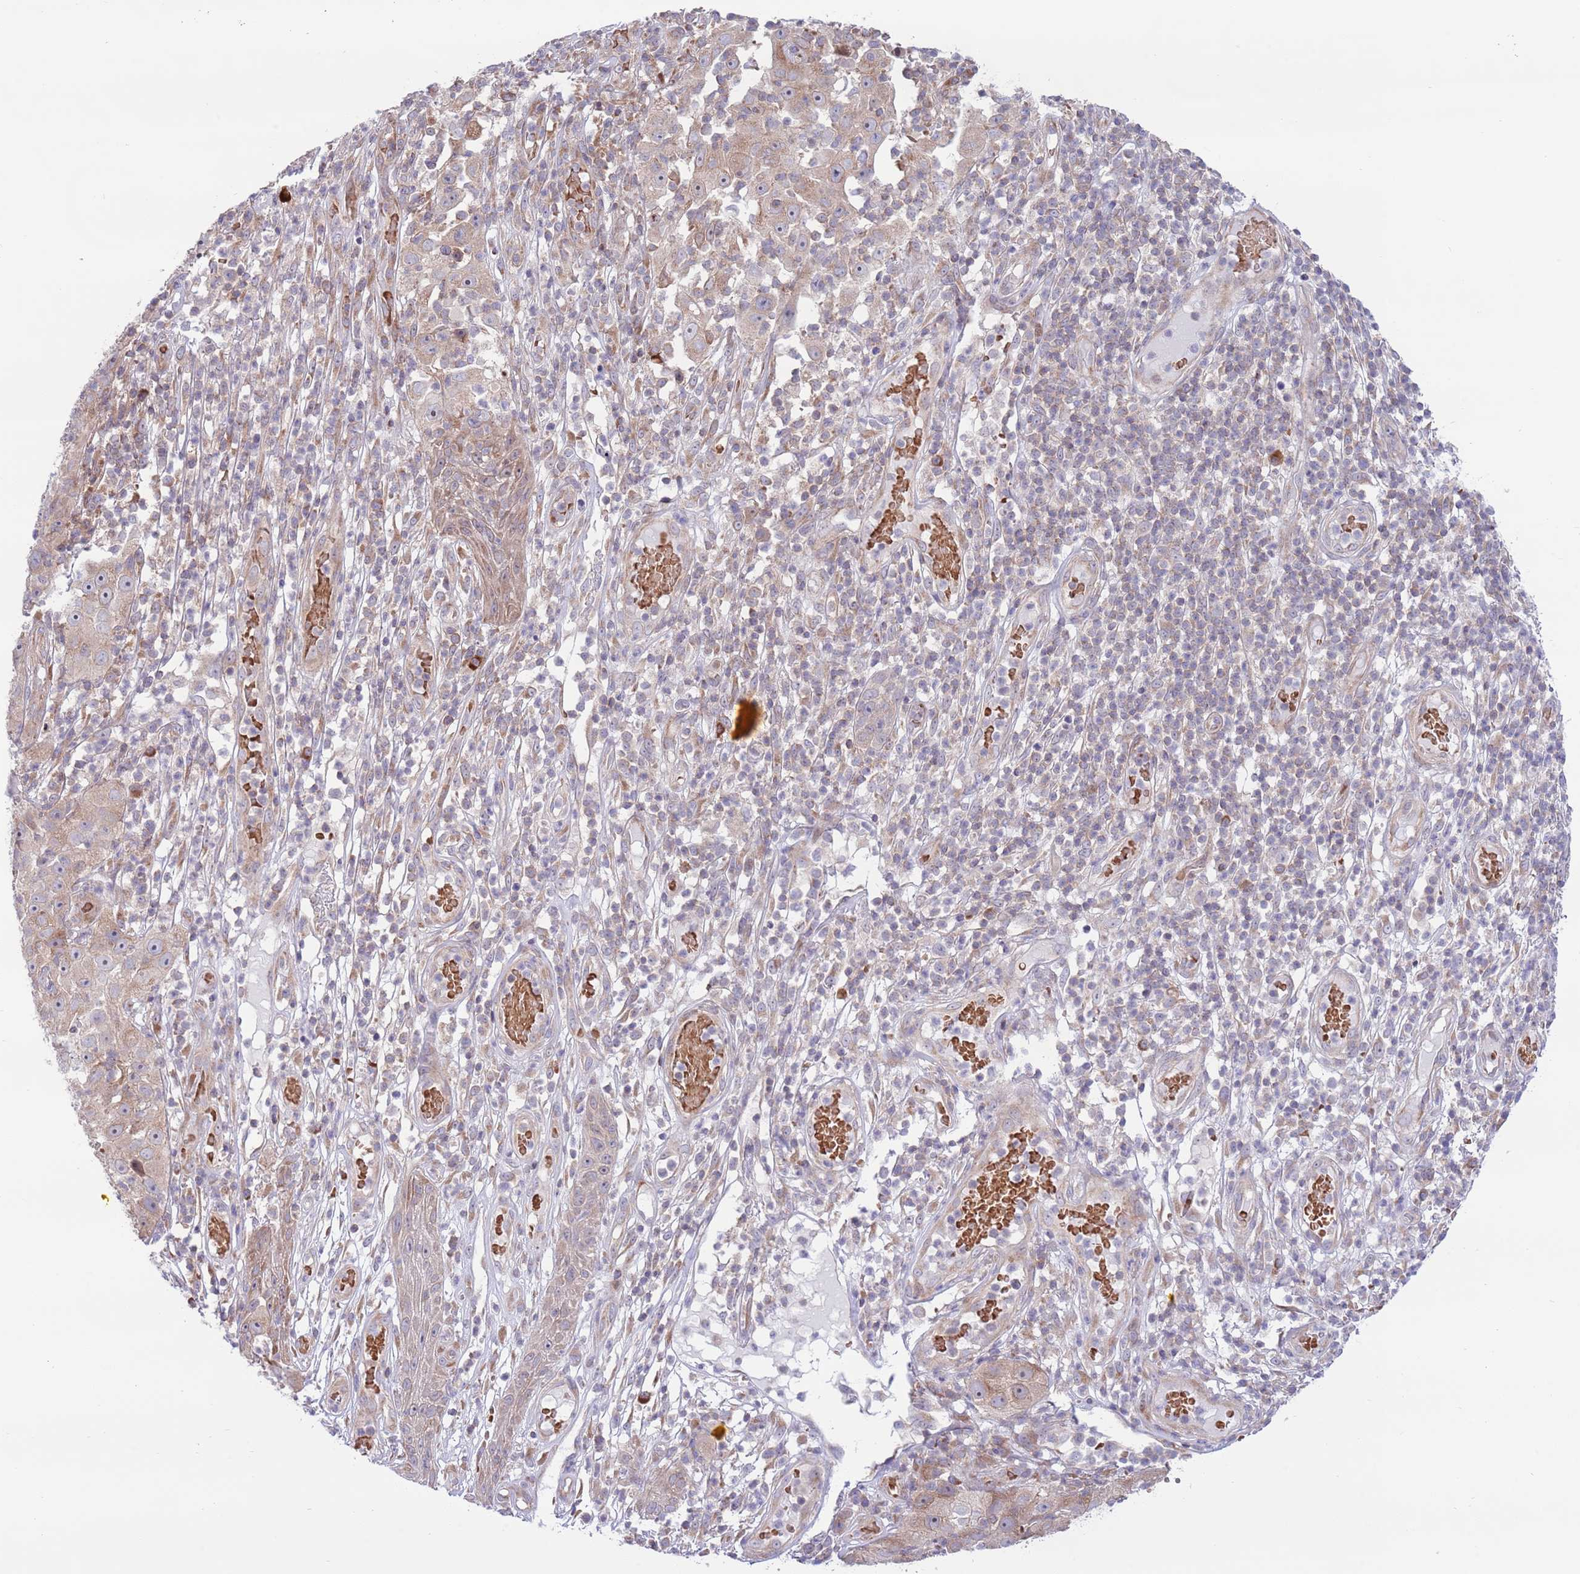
{"staining": {"intensity": "weak", "quantity": "<25%", "location": "cytoplasmic/membranous"}, "tissue": "skin cancer", "cell_type": "Tumor cells", "image_type": "cancer", "snomed": [{"axis": "morphology", "description": "Squamous cell carcinoma, NOS"}, {"axis": "topography", "description": "Skin"}], "caption": "Skin cancer was stained to show a protein in brown. There is no significant staining in tumor cells. The staining was performed using DAB to visualize the protein expression in brown, while the nuclei were stained in blue with hematoxylin (Magnification: 20x).", "gene": "DAND5", "patient": {"sex": "female", "age": 87}}